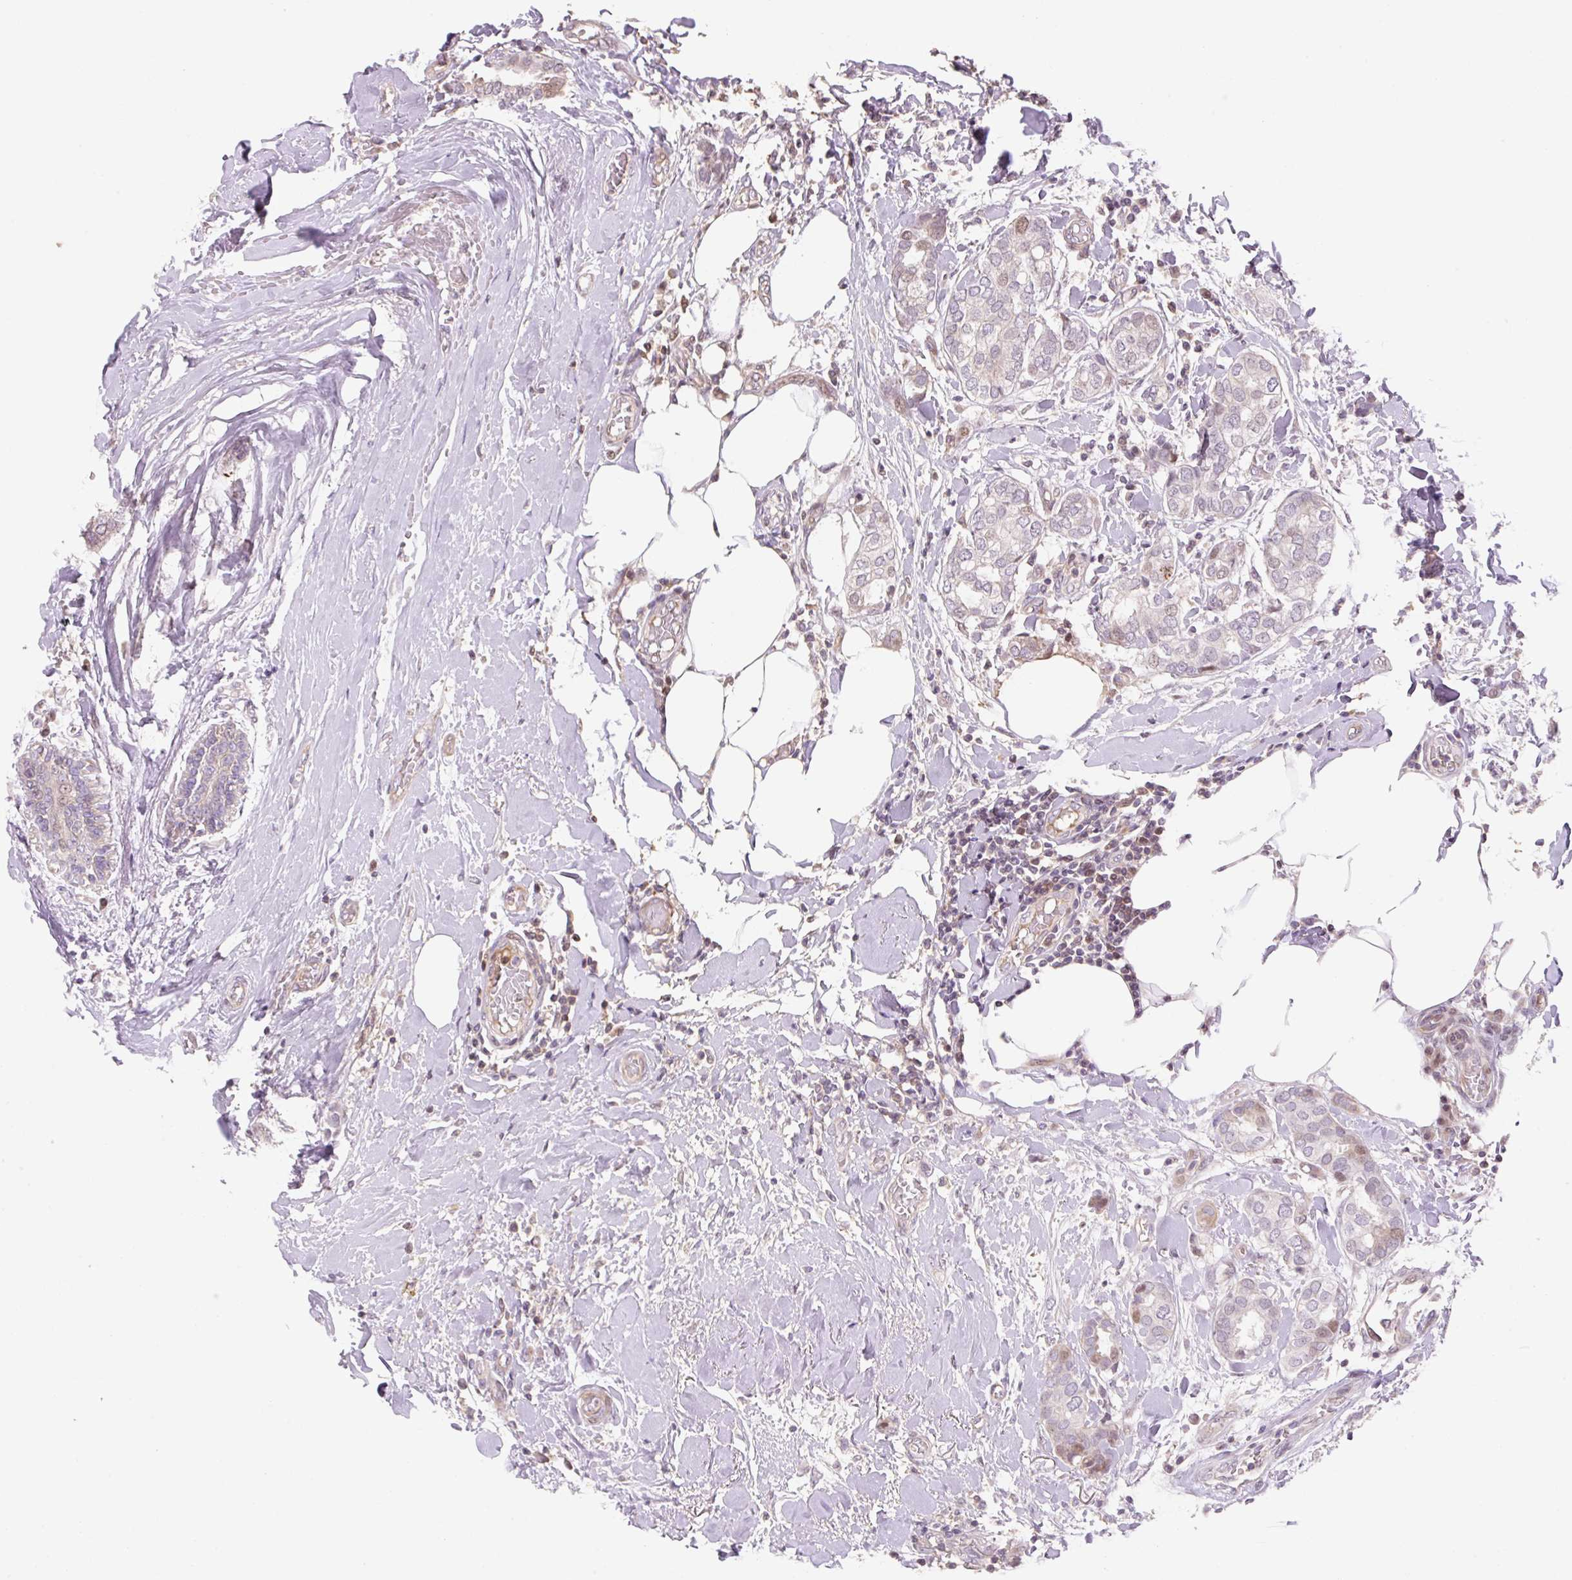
{"staining": {"intensity": "weak", "quantity": "<25%", "location": "nuclear"}, "tissue": "breast cancer", "cell_type": "Tumor cells", "image_type": "cancer", "snomed": [{"axis": "morphology", "description": "Duct carcinoma"}, {"axis": "topography", "description": "Breast"}], "caption": "The photomicrograph shows no significant positivity in tumor cells of breast cancer.", "gene": "ZNF552", "patient": {"sex": "female", "age": 73}}